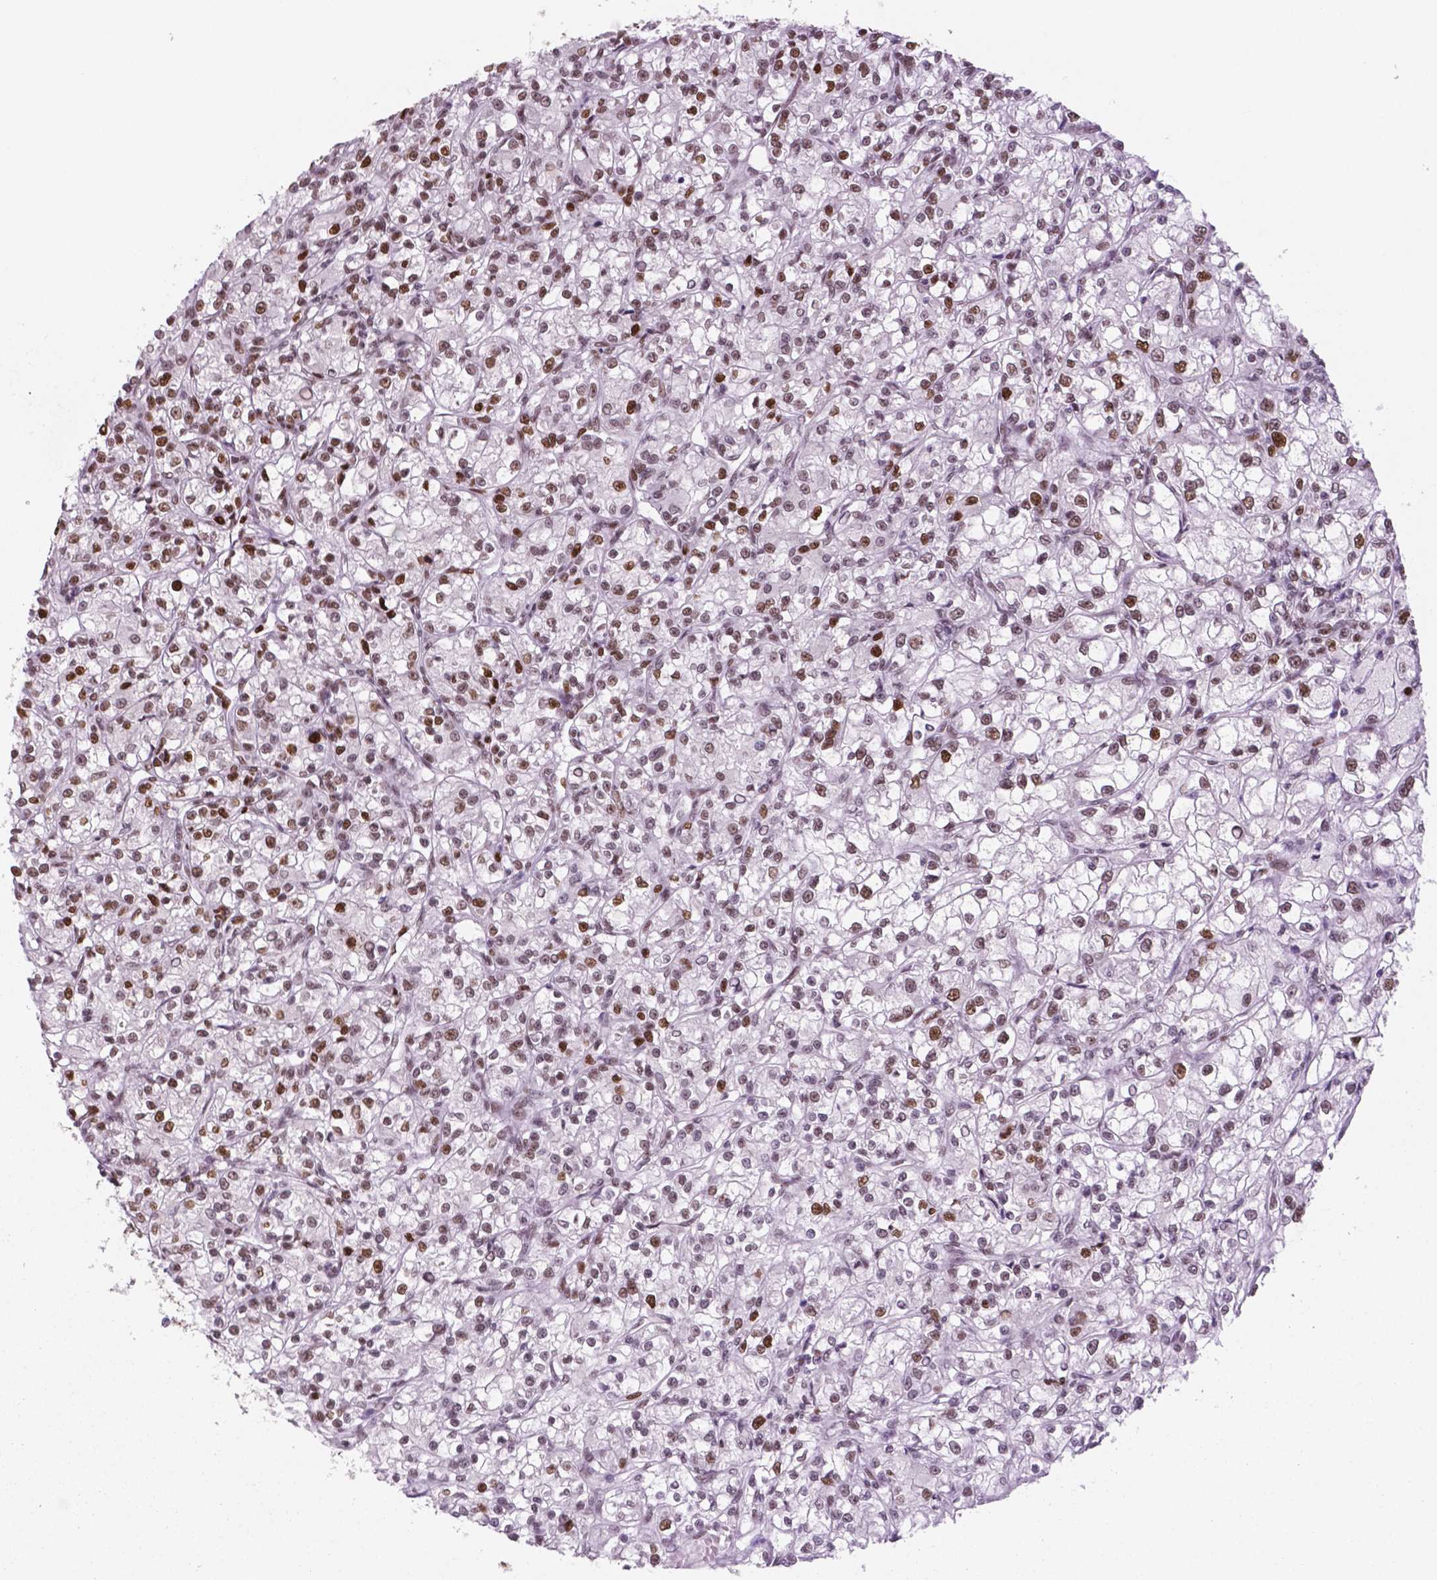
{"staining": {"intensity": "strong", "quantity": "25%-75%", "location": "nuclear"}, "tissue": "renal cancer", "cell_type": "Tumor cells", "image_type": "cancer", "snomed": [{"axis": "morphology", "description": "Adenocarcinoma, NOS"}, {"axis": "topography", "description": "Kidney"}], "caption": "High-power microscopy captured an immunohistochemistry image of renal cancer (adenocarcinoma), revealing strong nuclear positivity in about 25%-75% of tumor cells.", "gene": "MSH6", "patient": {"sex": "female", "age": 59}}